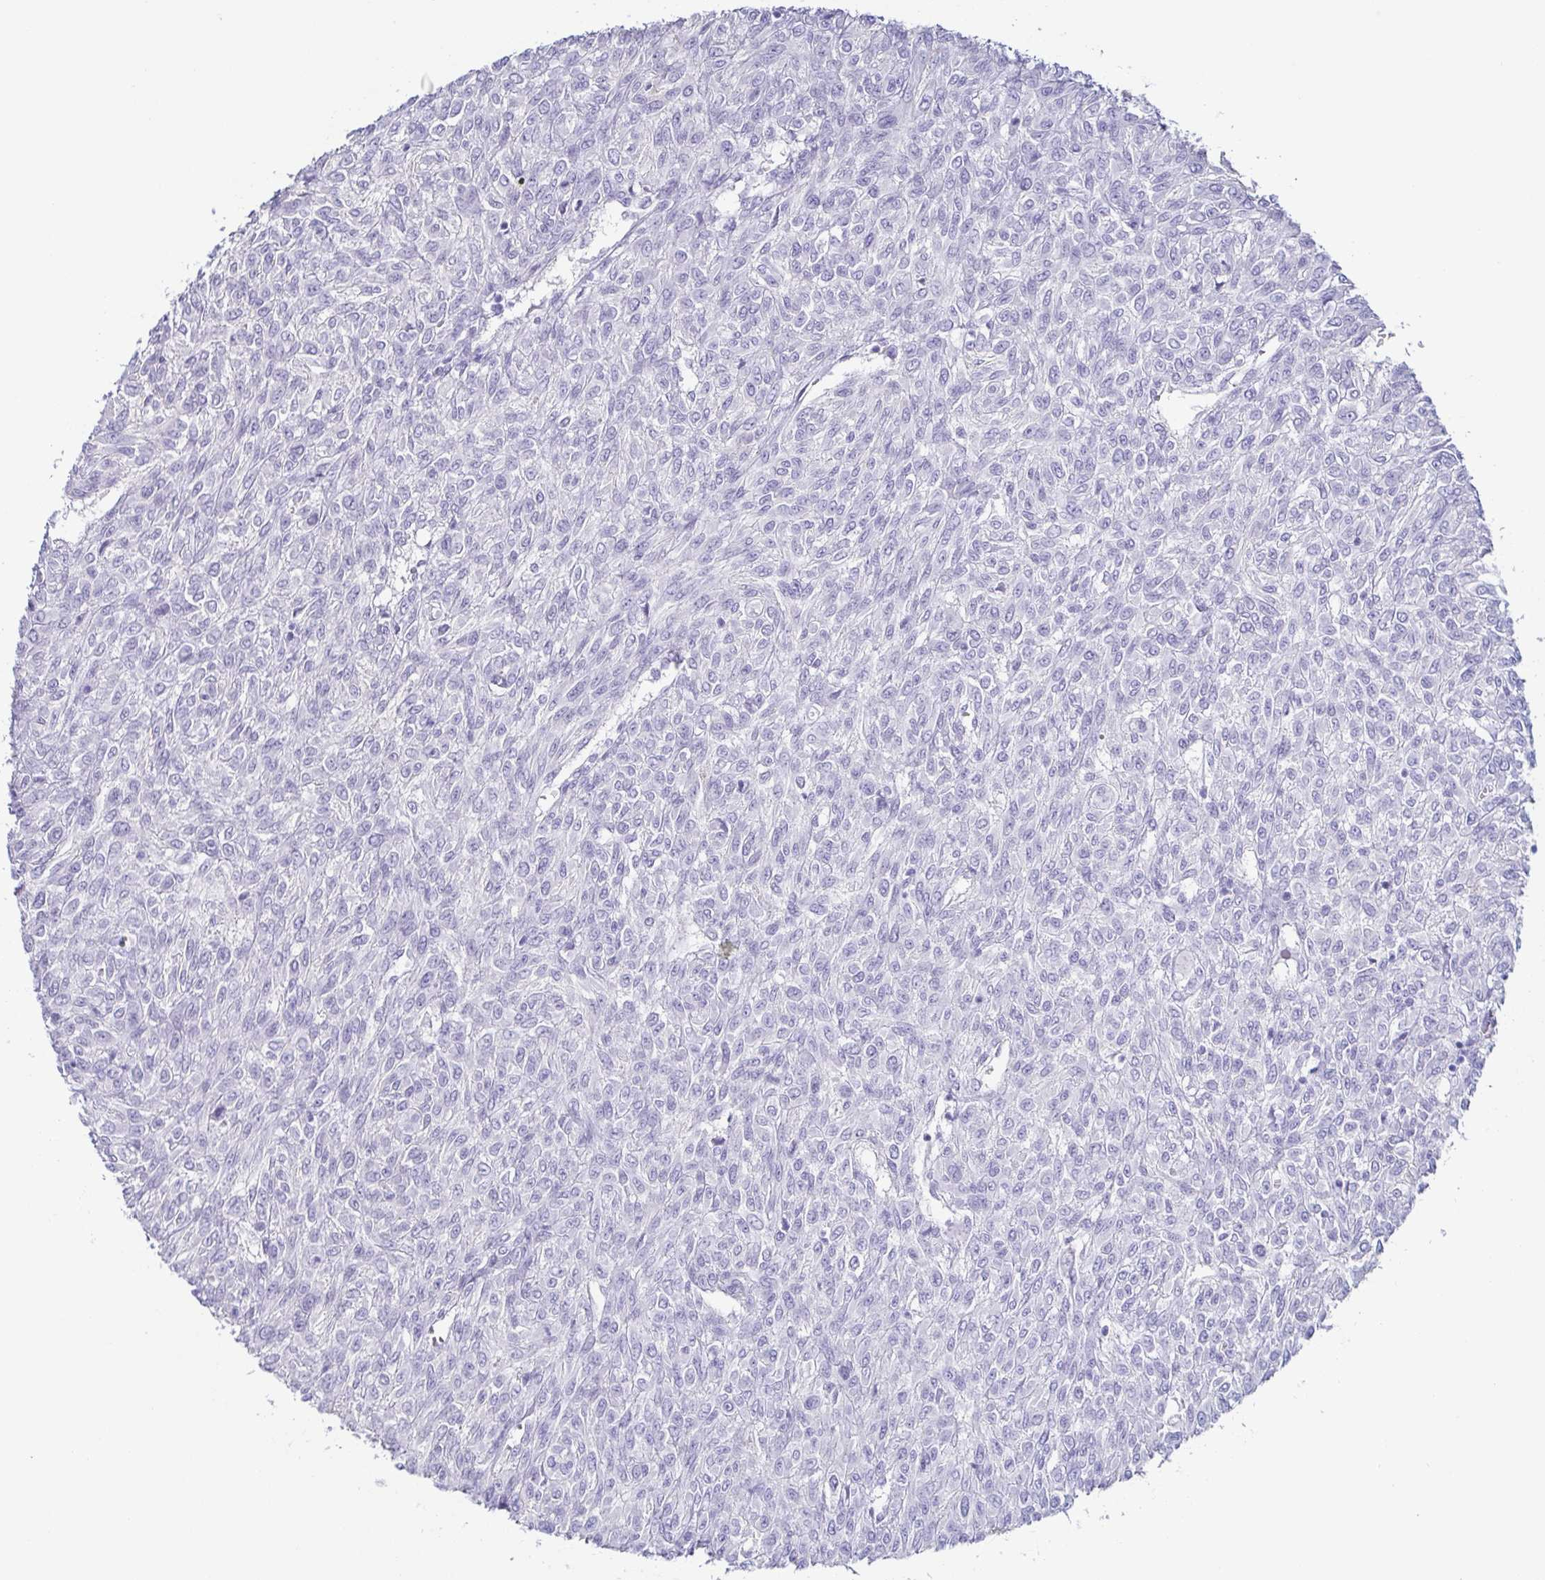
{"staining": {"intensity": "negative", "quantity": "none", "location": "none"}, "tissue": "renal cancer", "cell_type": "Tumor cells", "image_type": "cancer", "snomed": [{"axis": "morphology", "description": "Adenocarcinoma, NOS"}, {"axis": "topography", "description": "Kidney"}], "caption": "Human renal adenocarcinoma stained for a protein using immunohistochemistry demonstrates no staining in tumor cells.", "gene": "PRR4", "patient": {"sex": "male", "age": 58}}